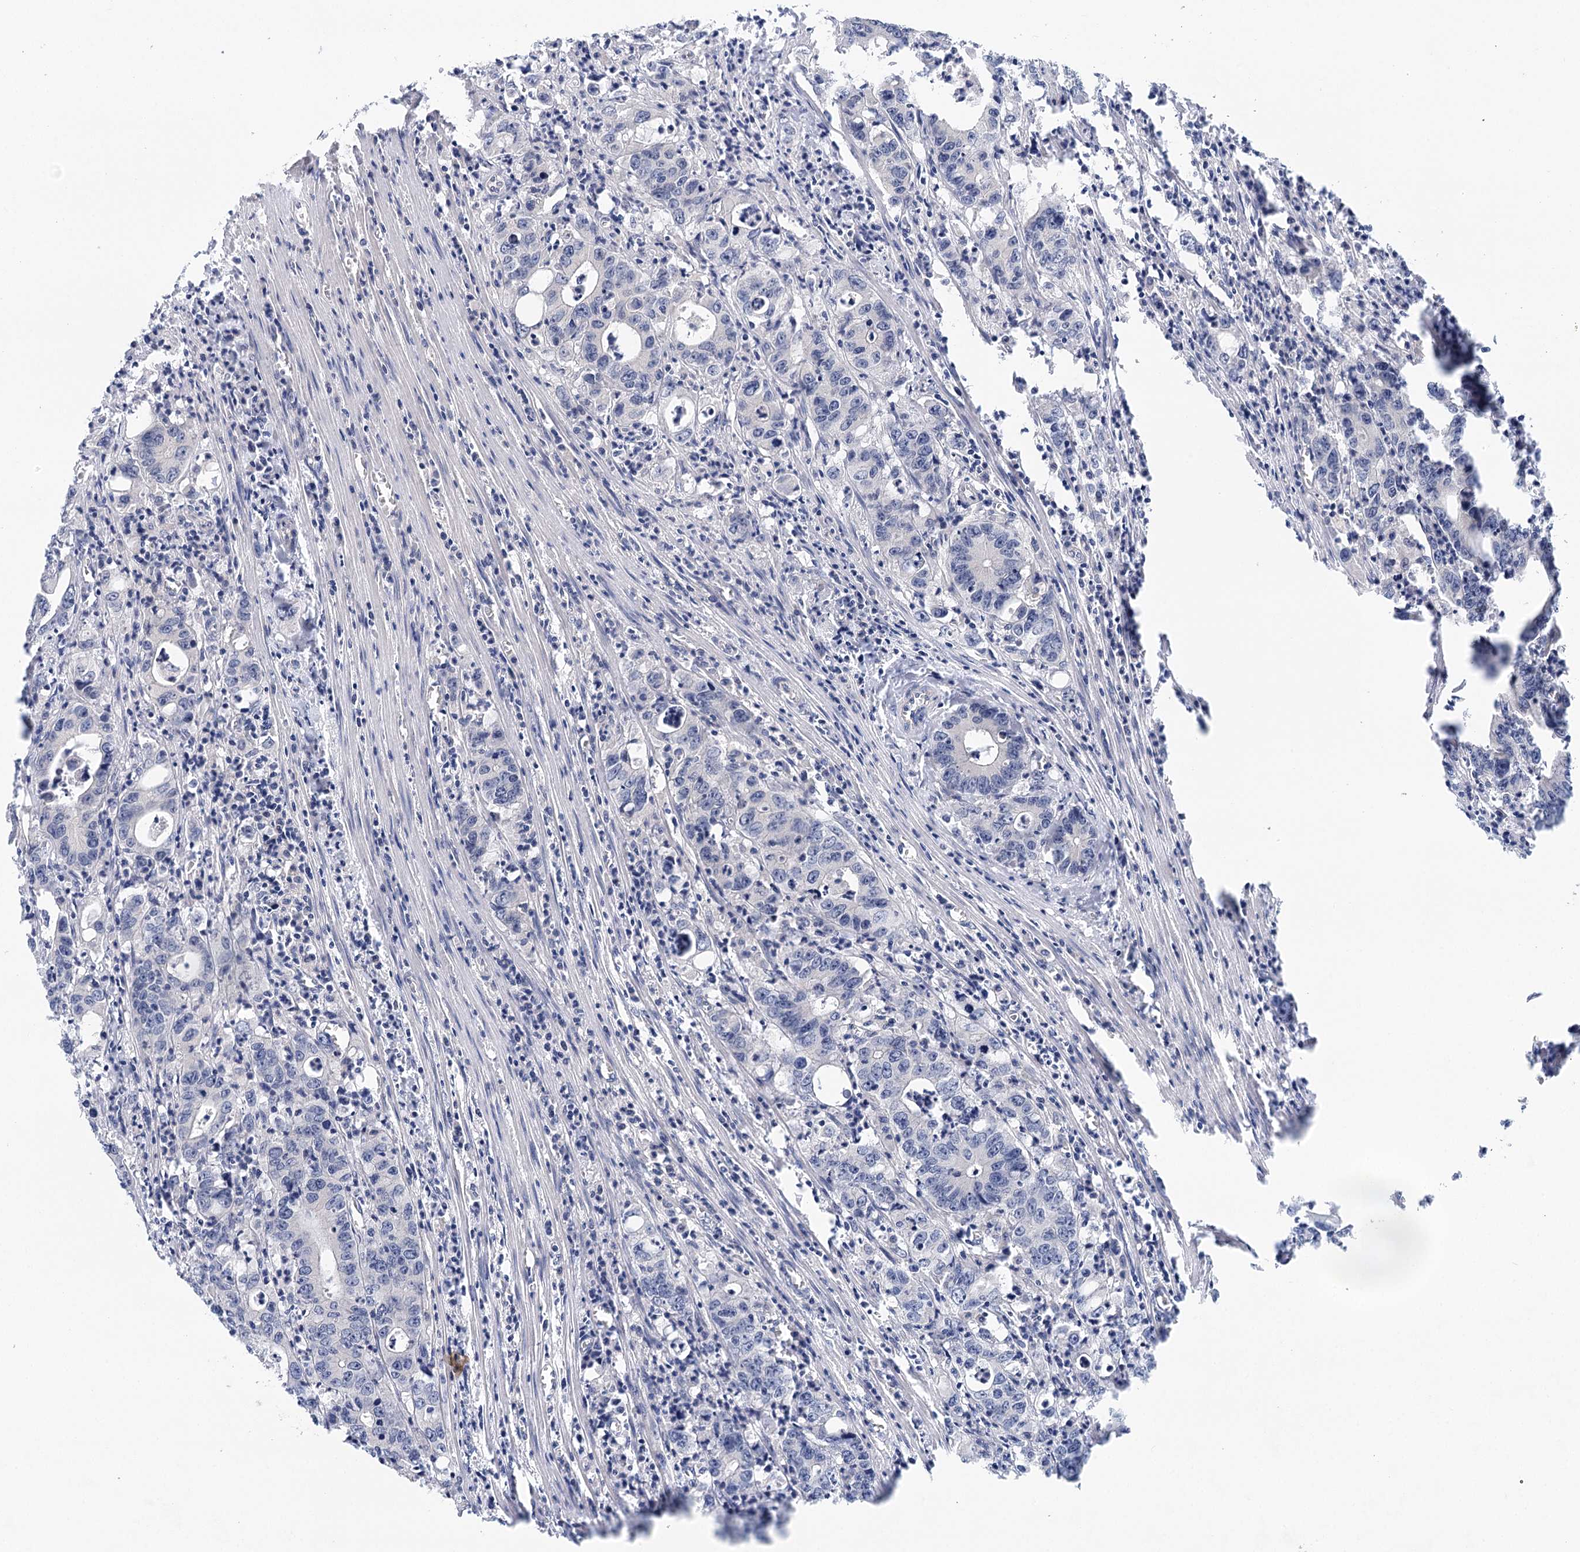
{"staining": {"intensity": "negative", "quantity": "none", "location": "none"}, "tissue": "colorectal cancer", "cell_type": "Tumor cells", "image_type": "cancer", "snomed": [{"axis": "morphology", "description": "Adenocarcinoma, NOS"}, {"axis": "topography", "description": "Colon"}], "caption": "IHC of human colorectal cancer reveals no expression in tumor cells.", "gene": "LALBA", "patient": {"sex": "female", "age": 75}}